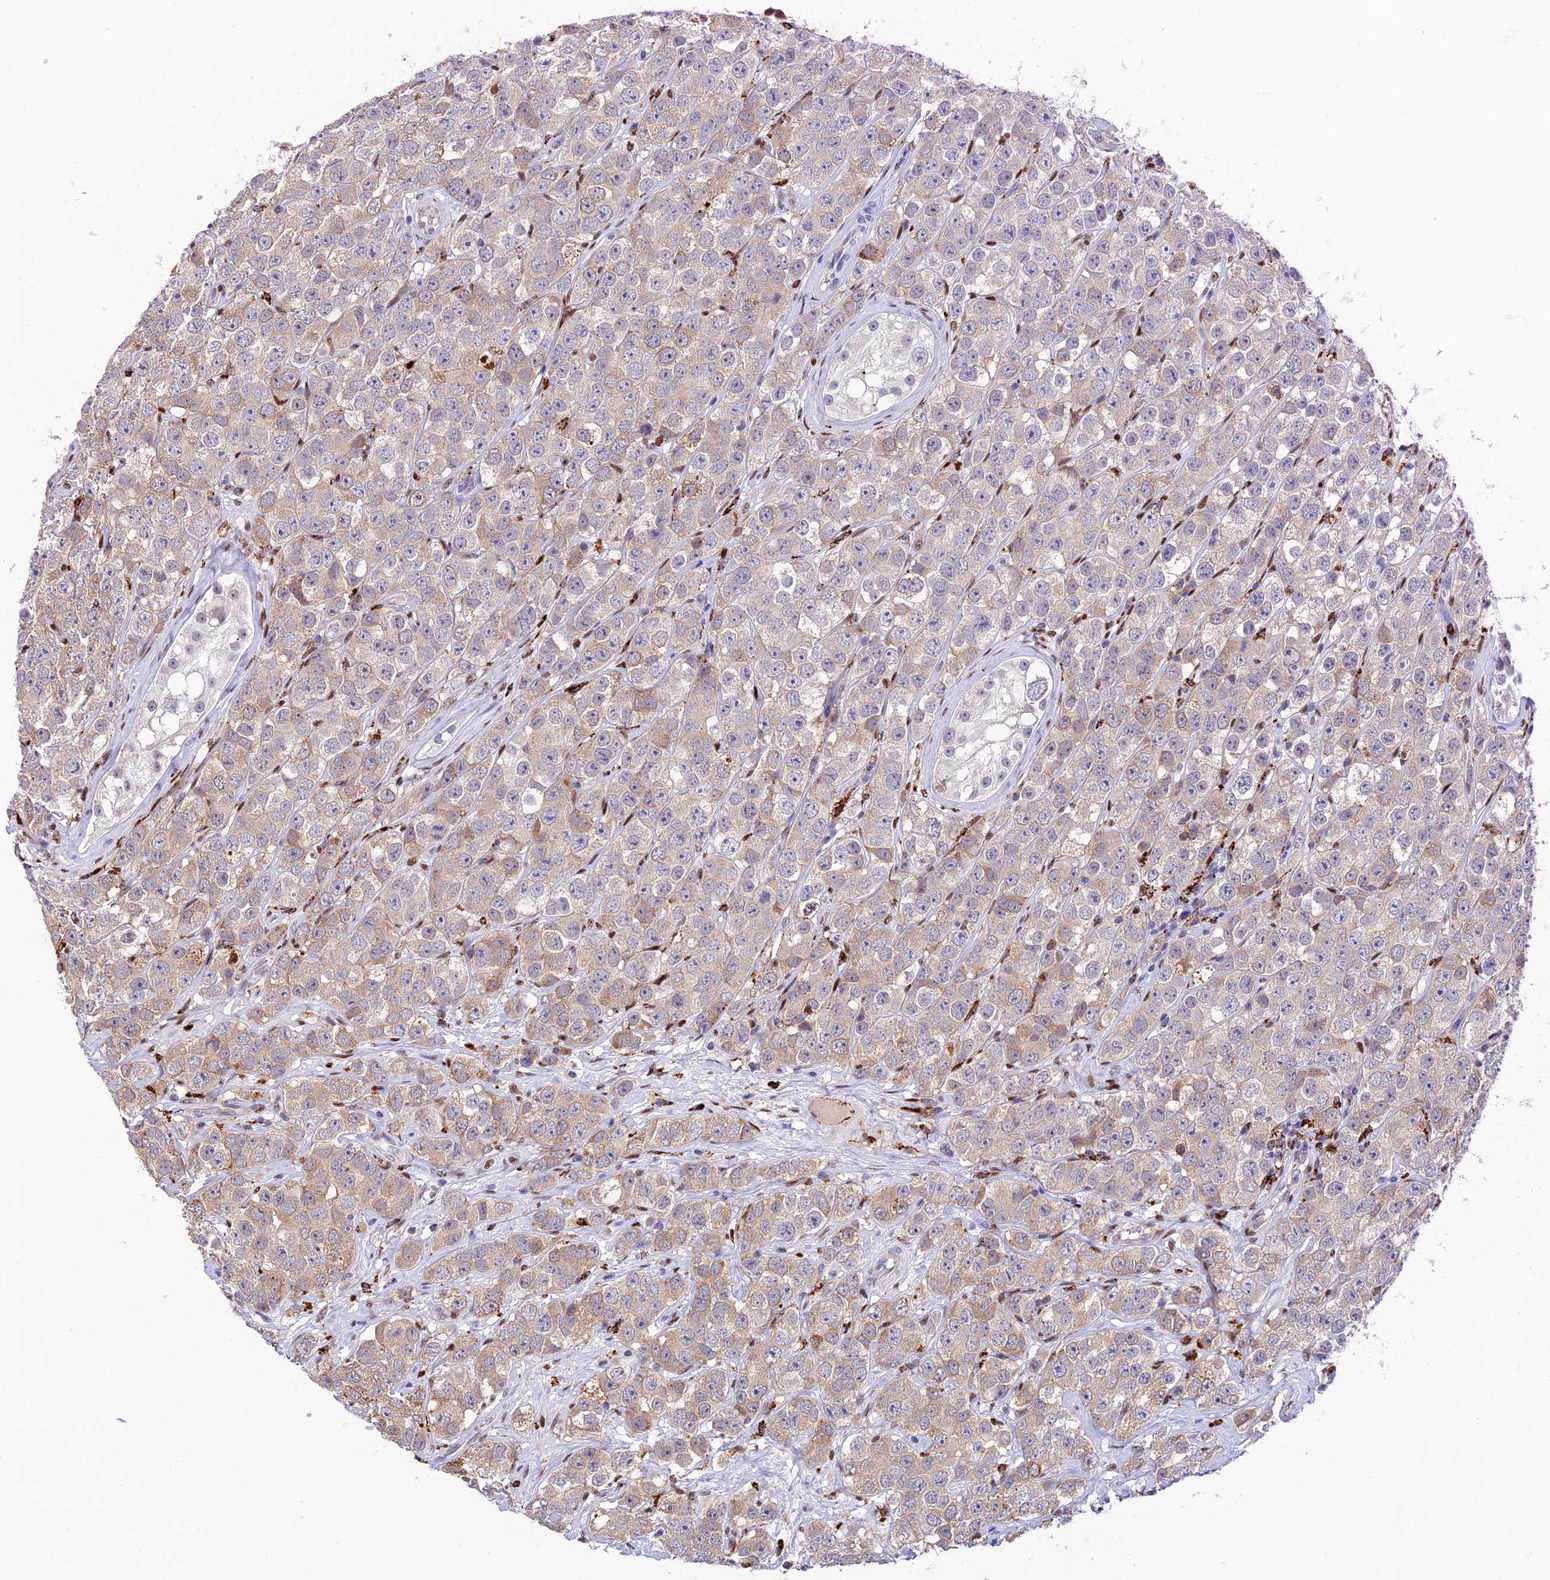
{"staining": {"intensity": "weak", "quantity": "25%-75%", "location": "cytoplasmic/membranous"}, "tissue": "testis cancer", "cell_type": "Tumor cells", "image_type": "cancer", "snomed": [{"axis": "morphology", "description": "Seminoma, NOS"}, {"axis": "topography", "description": "Testis"}], "caption": "A low amount of weak cytoplasmic/membranous expression is present in about 25%-75% of tumor cells in seminoma (testis) tissue. (DAB (3,3'-diaminobenzidine) IHC, brown staining for protein, blue staining for nuclei).", "gene": "HIC1", "patient": {"sex": "male", "age": 28}}